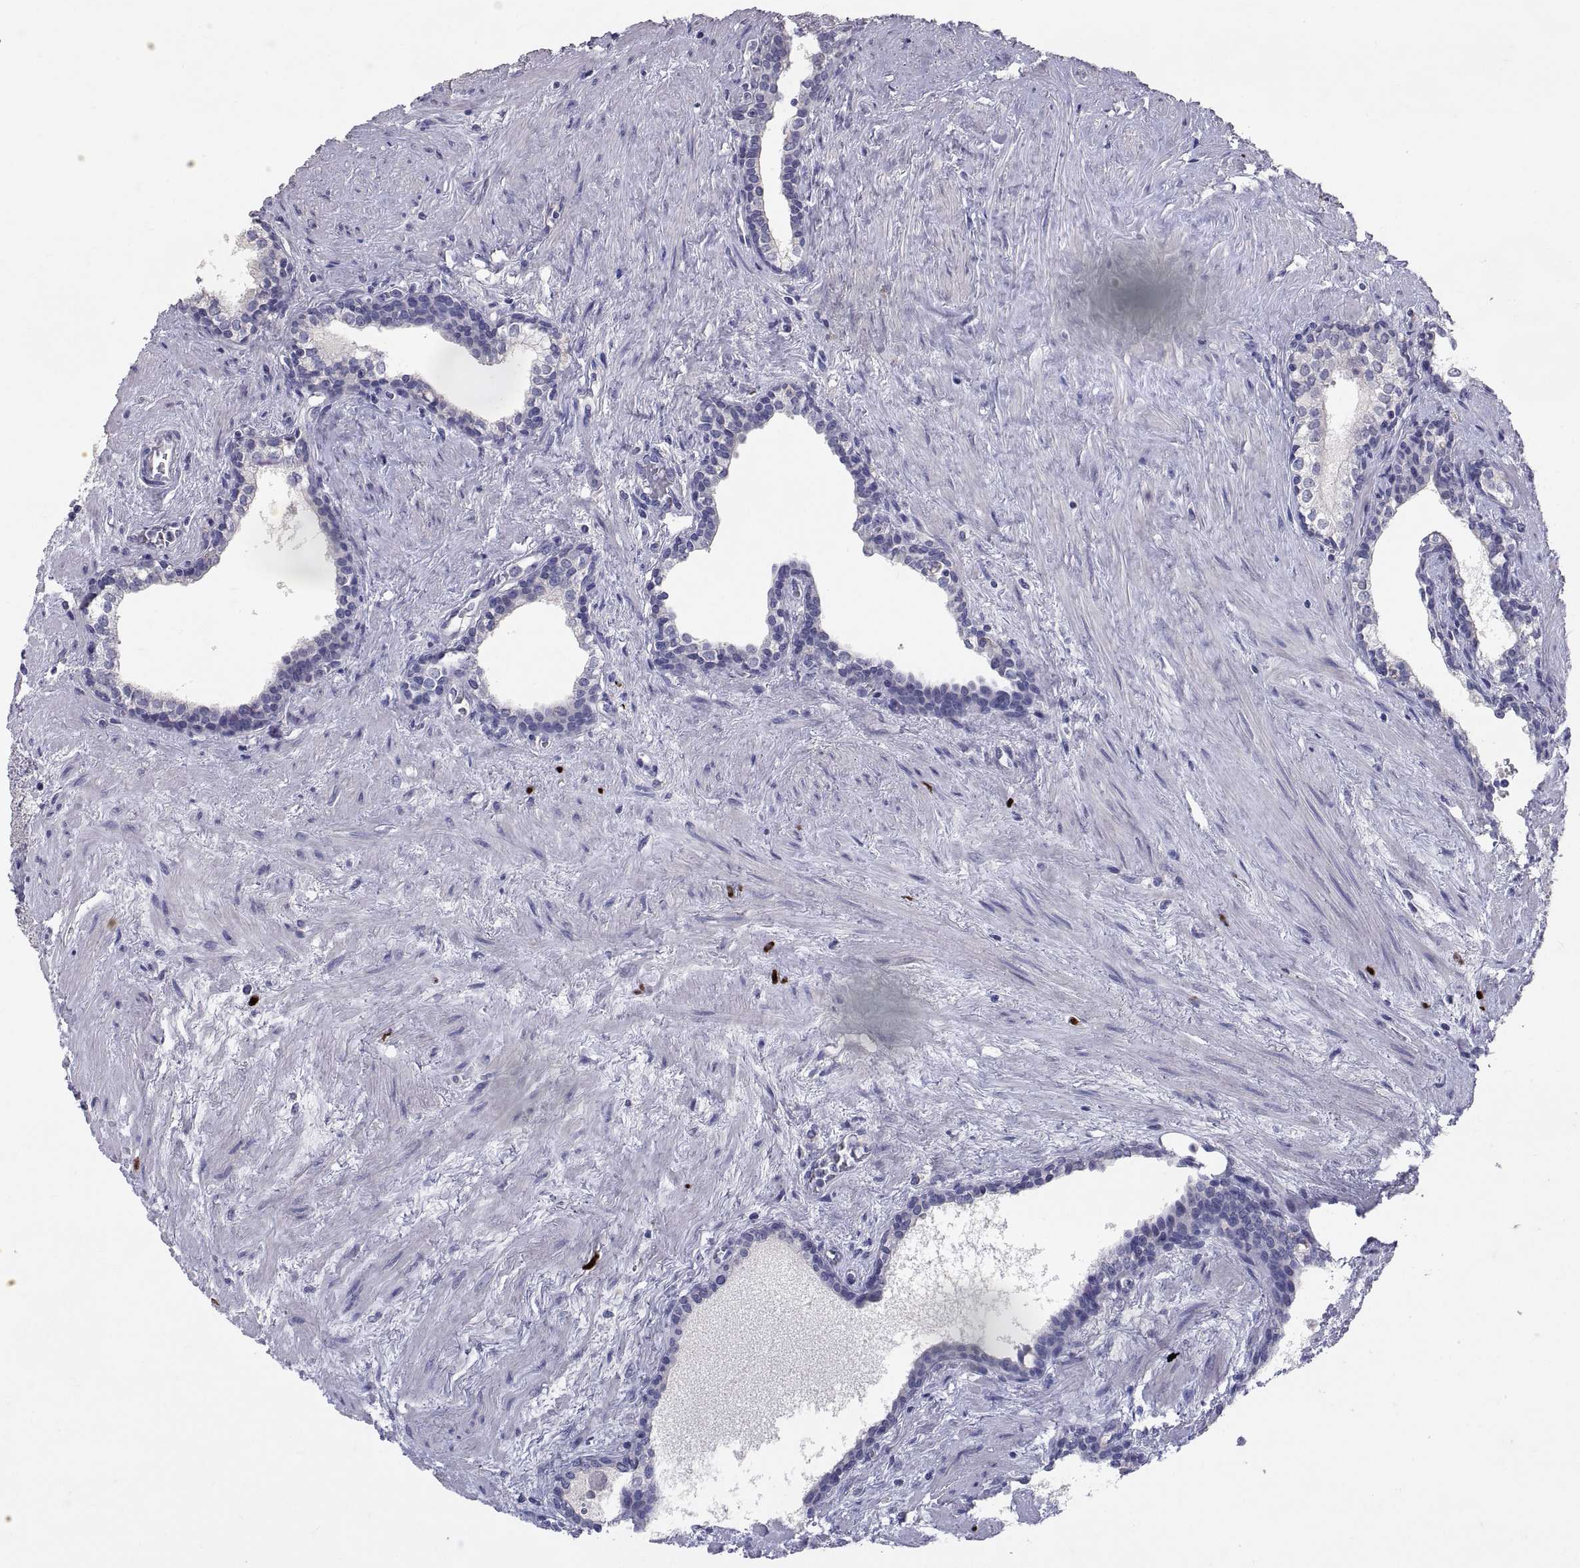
{"staining": {"intensity": "negative", "quantity": "none", "location": "none"}, "tissue": "prostate cancer", "cell_type": "Tumor cells", "image_type": "cancer", "snomed": [{"axis": "morphology", "description": "Adenocarcinoma, NOS"}, {"axis": "morphology", "description": "Adenocarcinoma, High grade"}, {"axis": "topography", "description": "Prostate"}], "caption": "This is an immunohistochemistry (IHC) image of human high-grade adenocarcinoma (prostate). There is no positivity in tumor cells.", "gene": "PTN", "patient": {"sex": "male", "age": 61}}